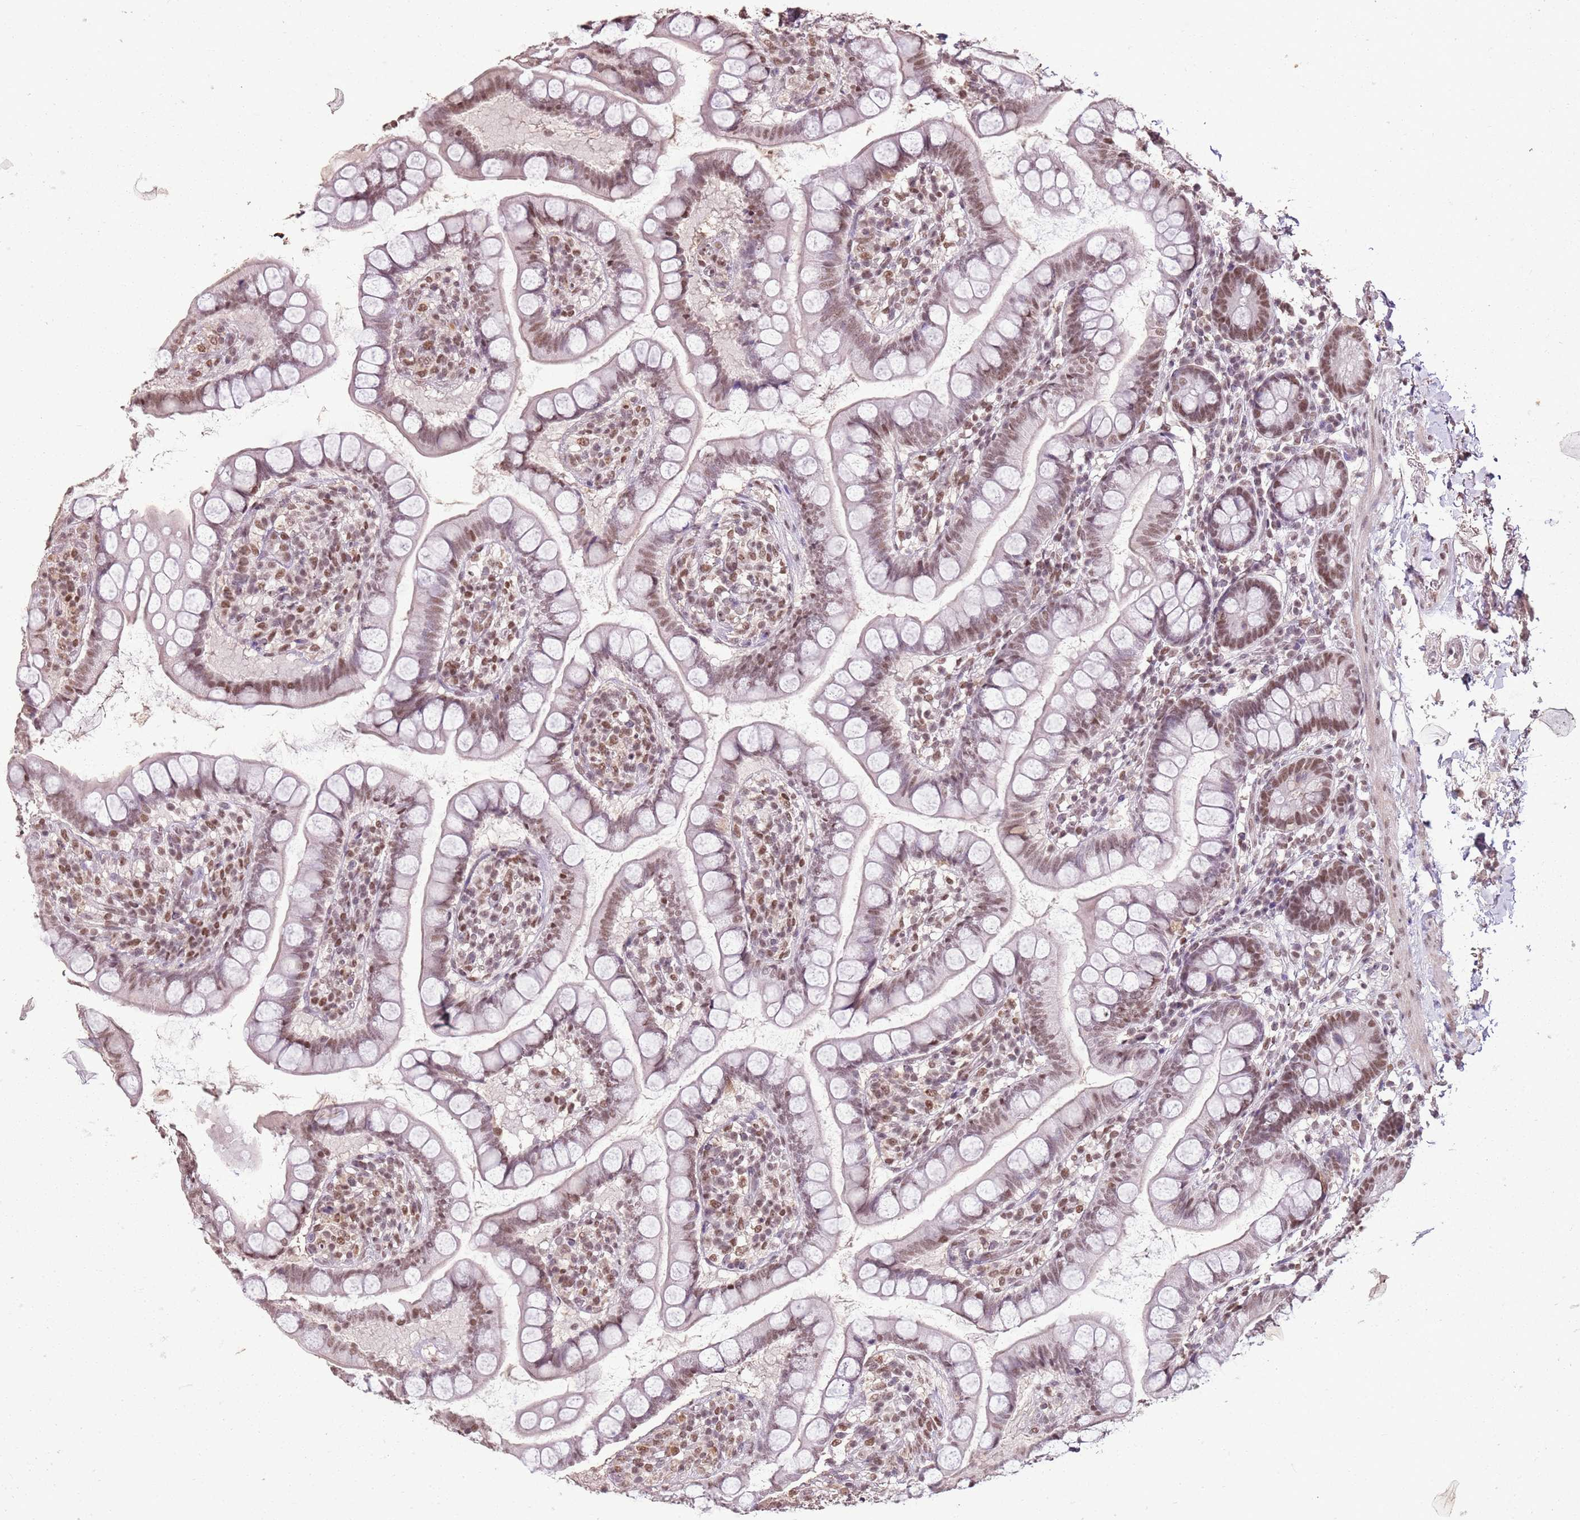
{"staining": {"intensity": "moderate", "quantity": ">75%", "location": "nuclear"}, "tissue": "small intestine", "cell_type": "Glandular cells", "image_type": "normal", "snomed": [{"axis": "morphology", "description": "Normal tissue, NOS"}, {"axis": "topography", "description": "Small intestine"}], "caption": "A high-resolution photomicrograph shows IHC staining of normal small intestine, which demonstrates moderate nuclear staining in about >75% of glandular cells.", "gene": "ARL14EP", "patient": {"sex": "female", "age": 84}}